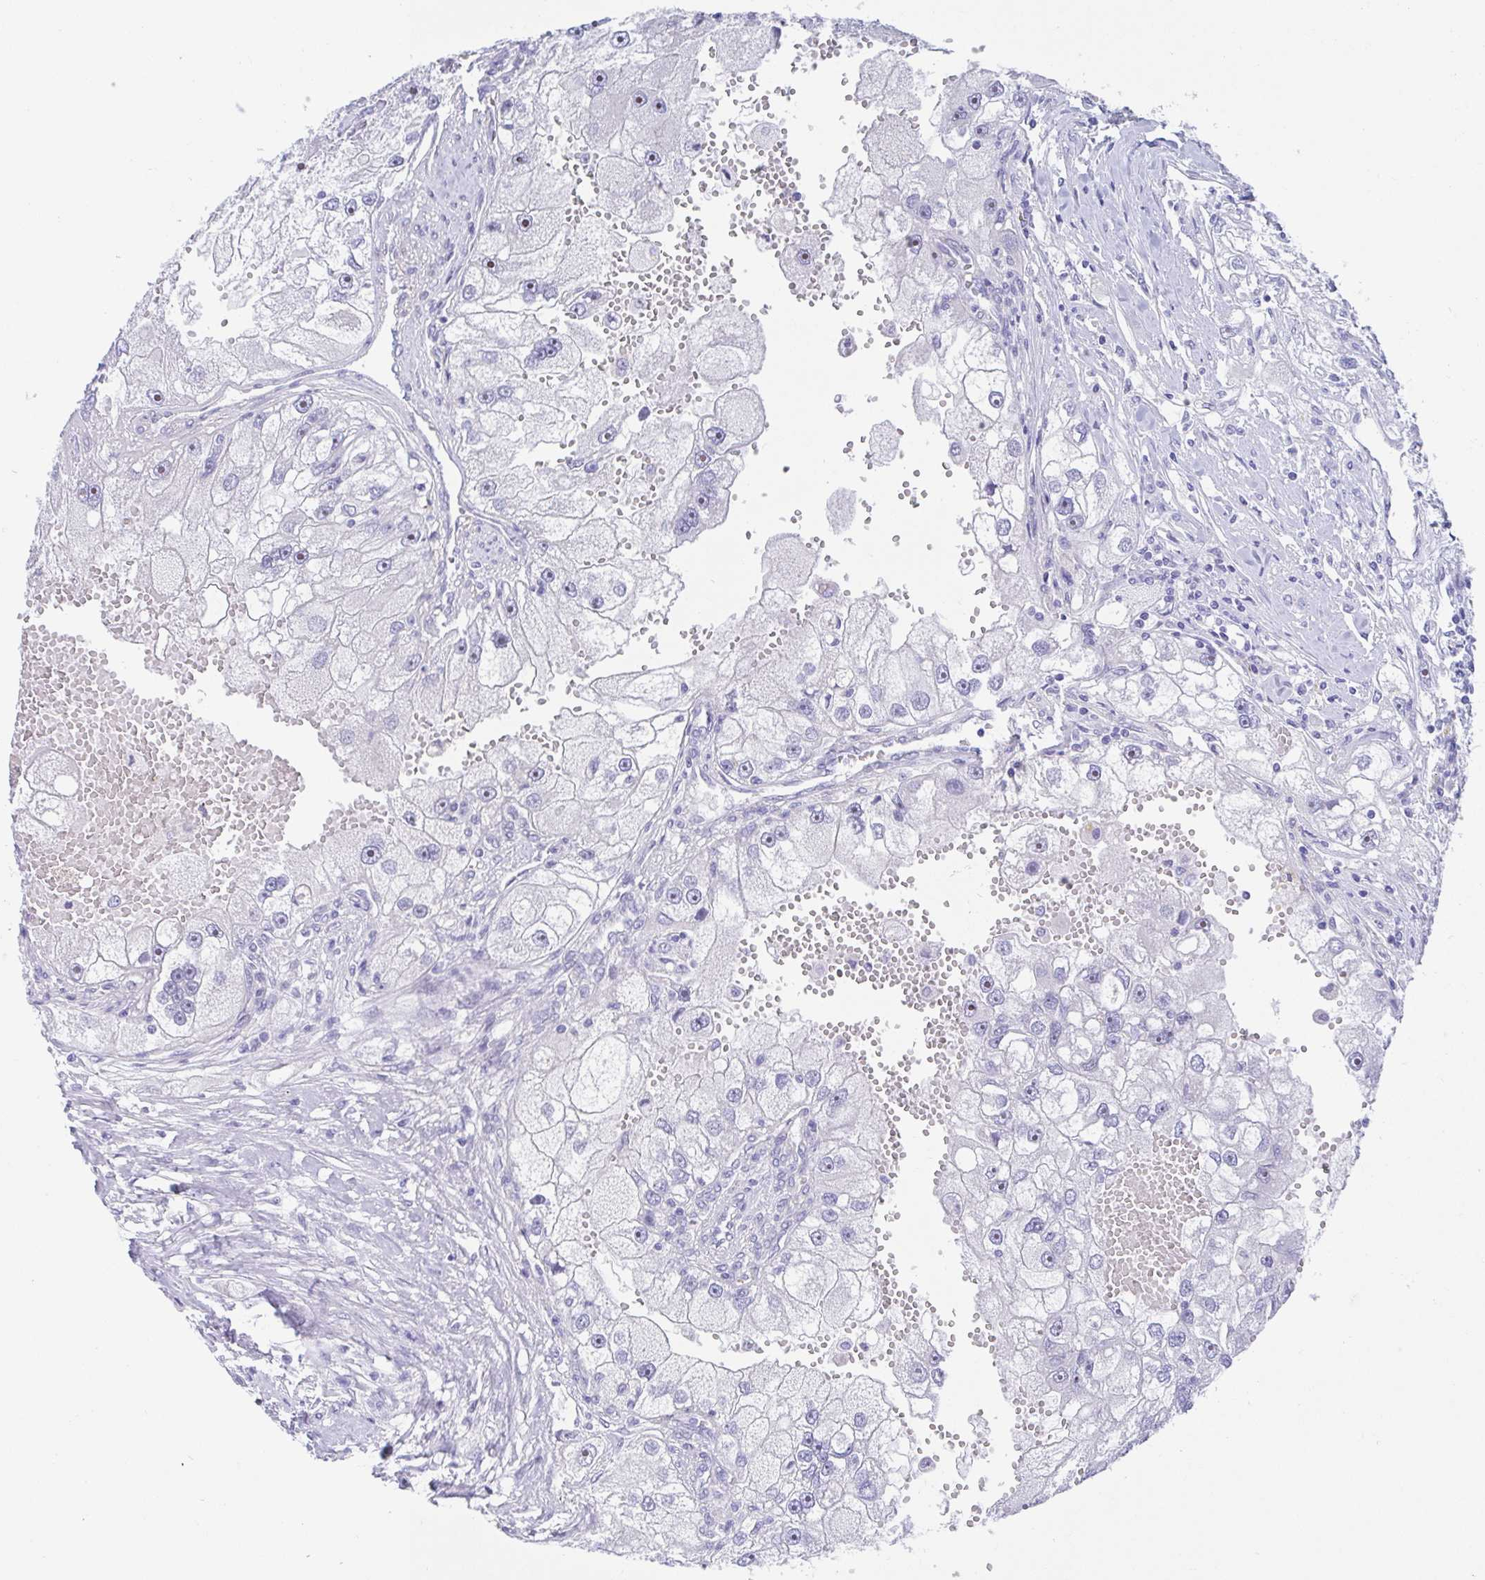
{"staining": {"intensity": "negative", "quantity": "none", "location": "none"}, "tissue": "renal cancer", "cell_type": "Tumor cells", "image_type": "cancer", "snomed": [{"axis": "morphology", "description": "Adenocarcinoma, NOS"}, {"axis": "topography", "description": "Kidney"}], "caption": "High magnification brightfield microscopy of renal cancer stained with DAB (brown) and counterstained with hematoxylin (blue): tumor cells show no significant positivity.", "gene": "MUCL3", "patient": {"sex": "male", "age": 63}}